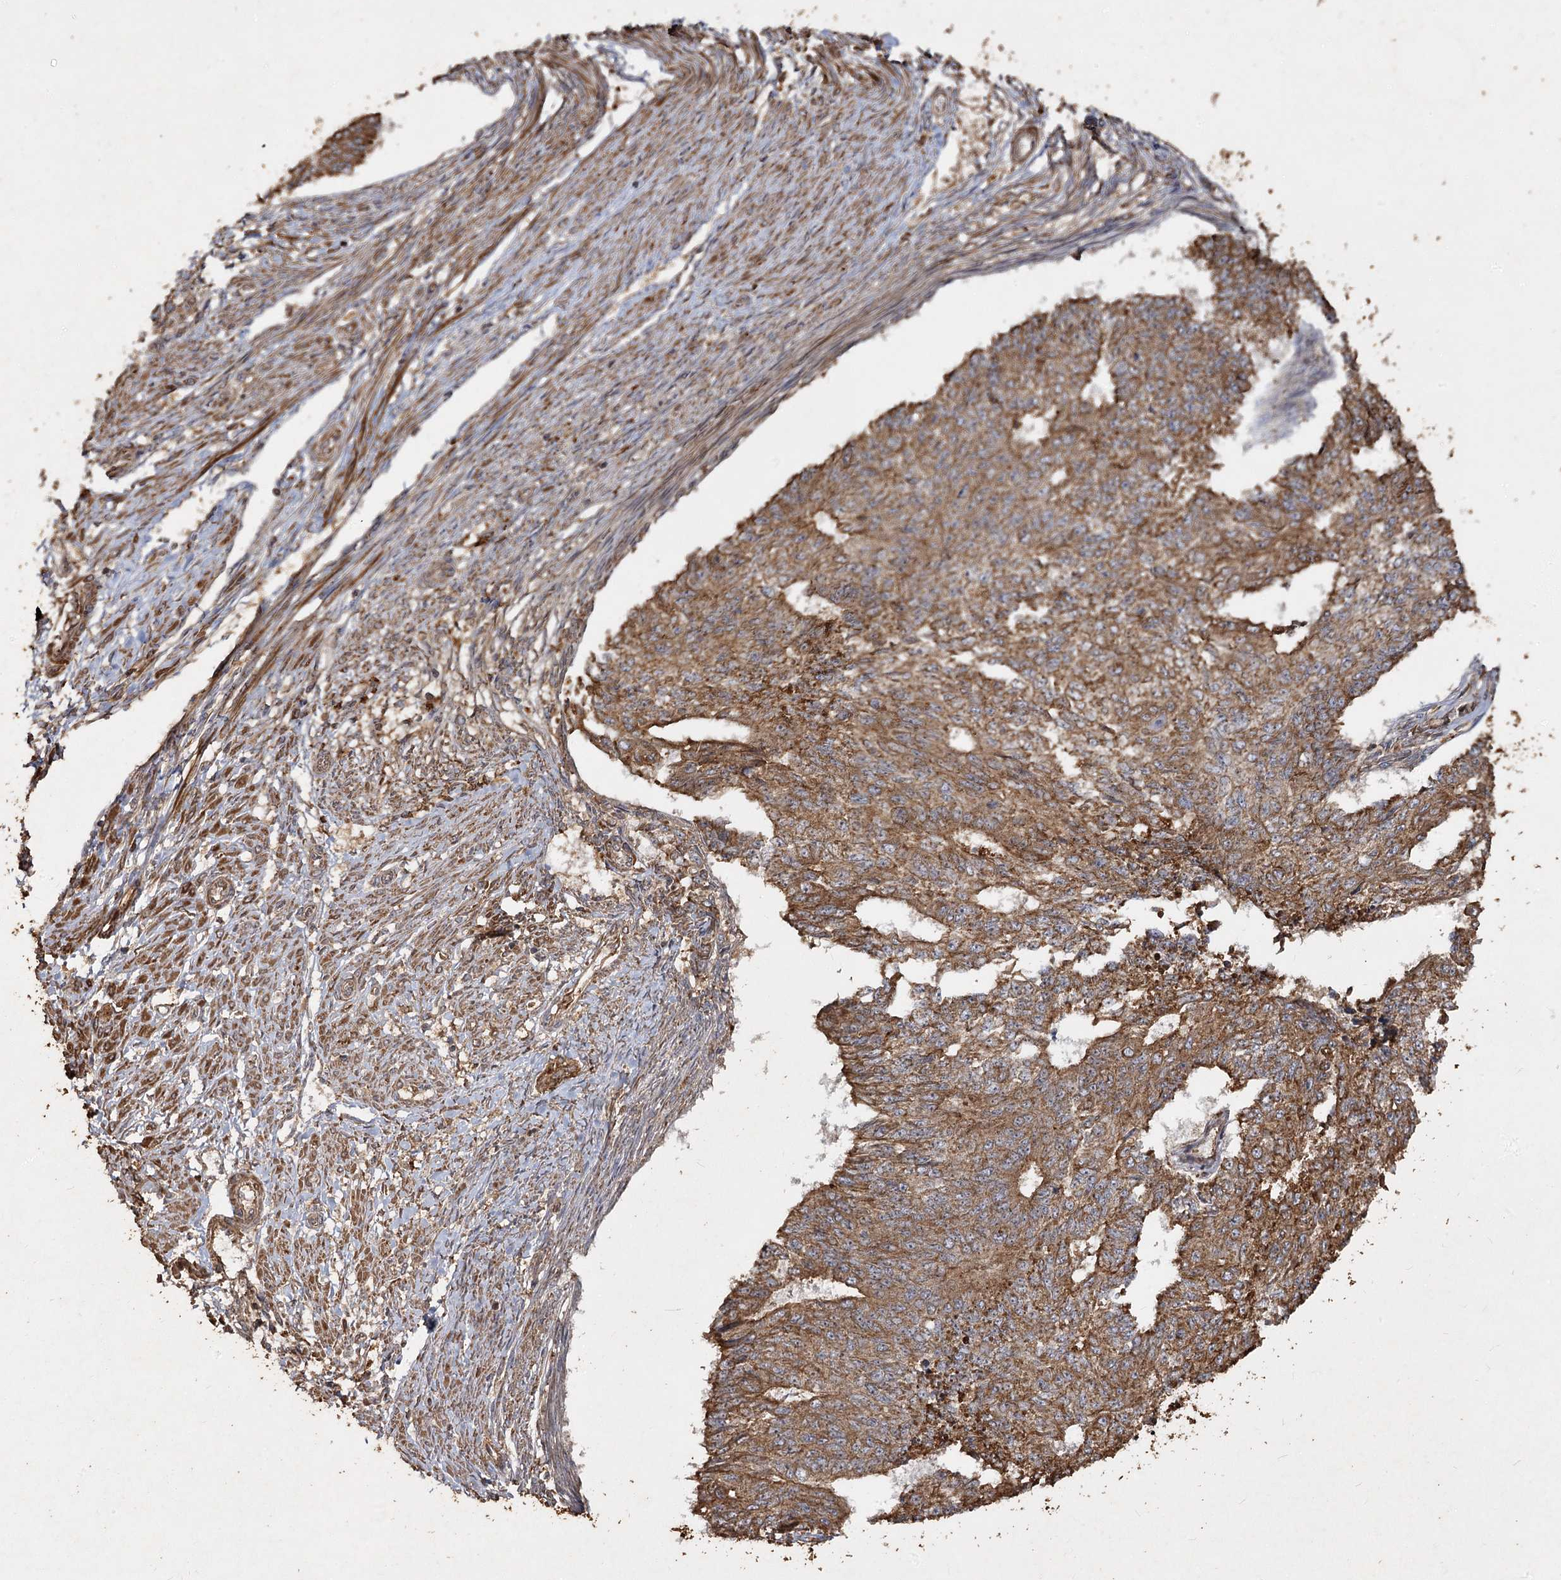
{"staining": {"intensity": "moderate", "quantity": ">75%", "location": "cytoplasmic/membranous"}, "tissue": "endometrial cancer", "cell_type": "Tumor cells", "image_type": "cancer", "snomed": [{"axis": "morphology", "description": "Adenocarcinoma, NOS"}, {"axis": "topography", "description": "Endometrium"}], "caption": "Endometrial cancer stained for a protein reveals moderate cytoplasmic/membranous positivity in tumor cells. Using DAB (brown) and hematoxylin (blue) stains, captured at high magnification using brightfield microscopy.", "gene": "PIK3C2A", "patient": {"sex": "female", "age": 32}}